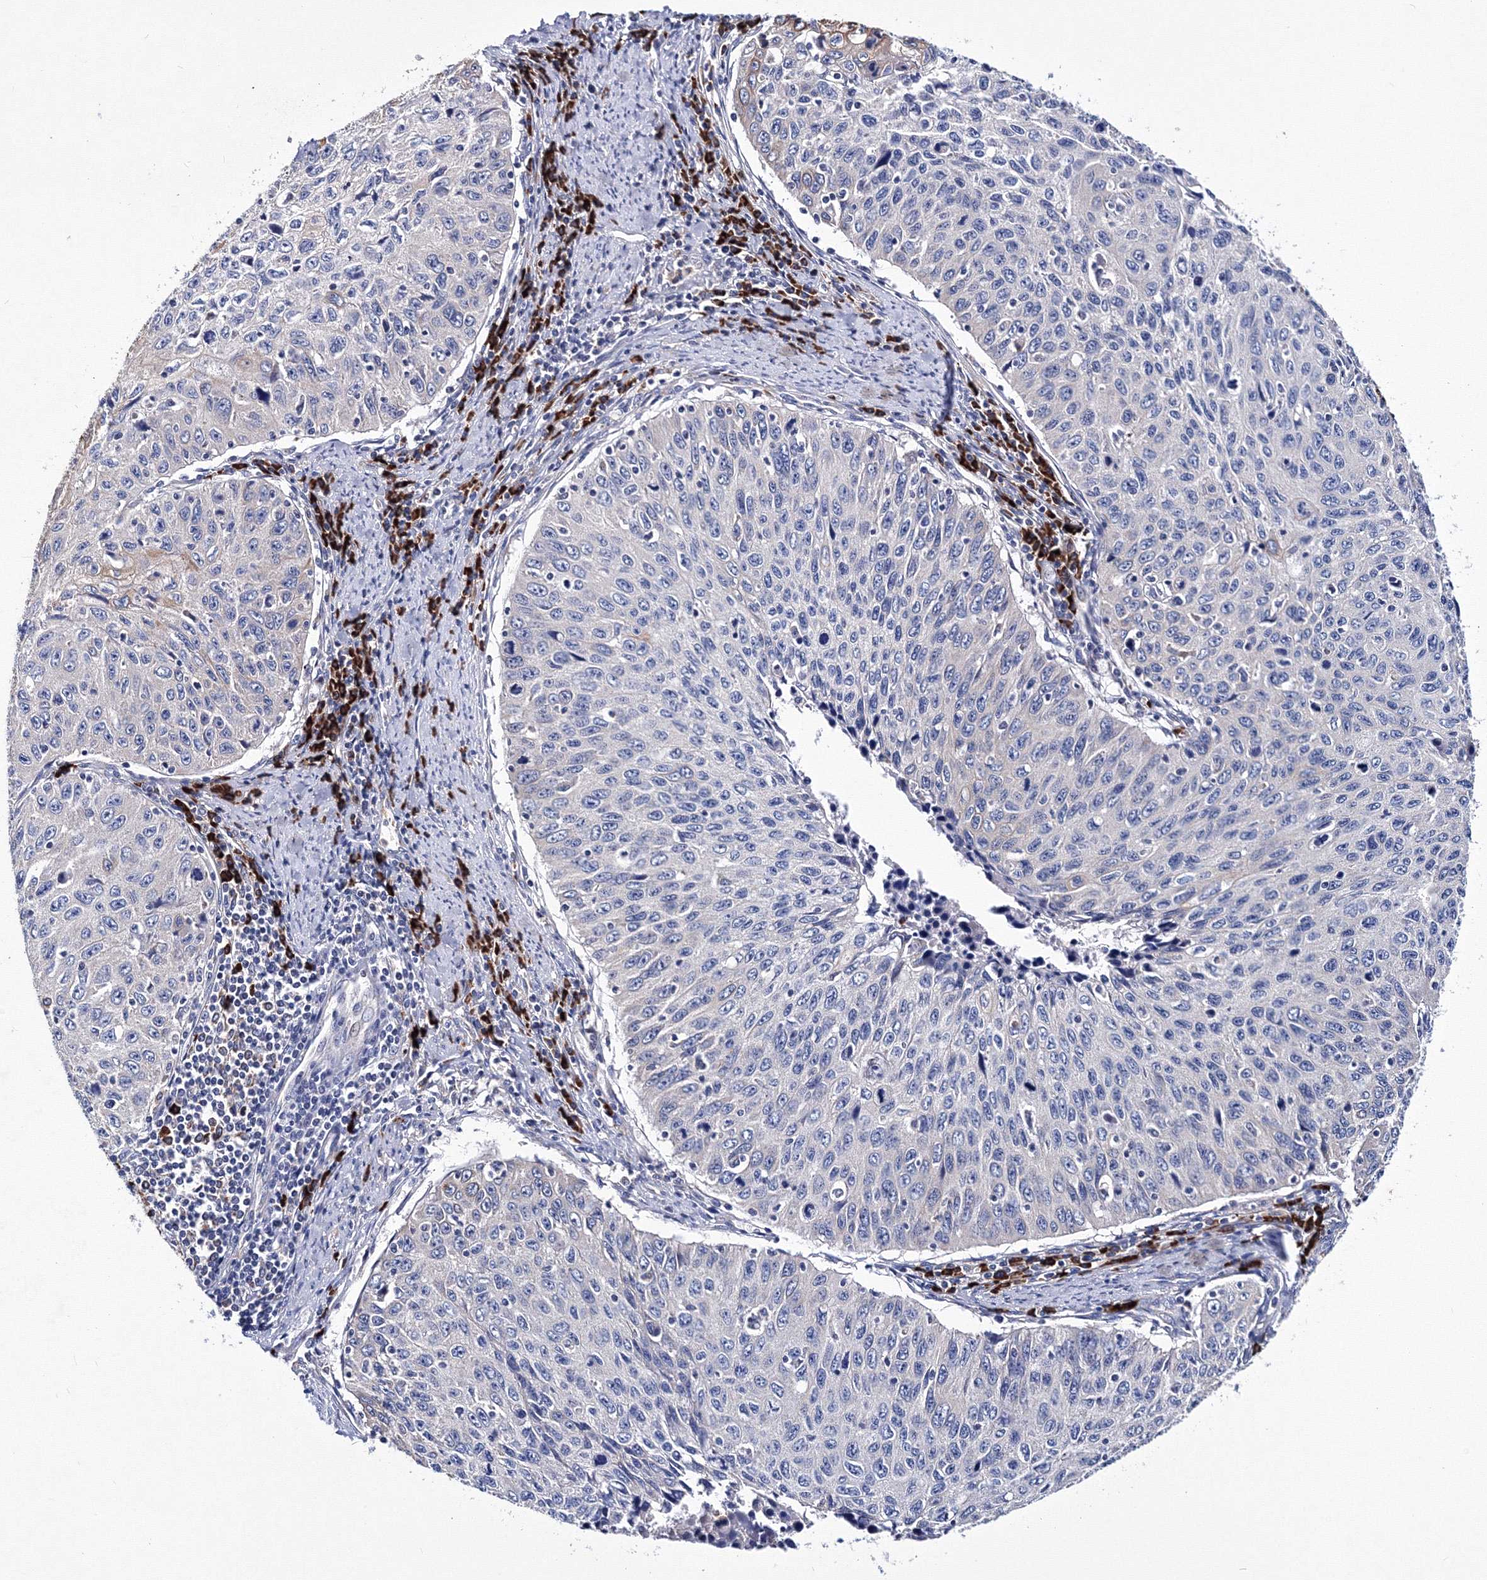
{"staining": {"intensity": "negative", "quantity": "none", "location": "none"}, "tissue": "cervical cancer", "cell_type": "Tumor cells", "image_type": "cancer", "snomed": [{"axis": "morphology", "description": "Squamous cell carcinoma, NOS"}, {"axis": "topography", "description": "Cervix"}], "caption": "An IHC photomicrograph of squamous cell carcinoma (cervical) is shown. There is no staining in tumor cells of squamous cell carcinoma (cervical).", "gene": "TRPM2", "patient": {"sex": "female", "age": 53}}